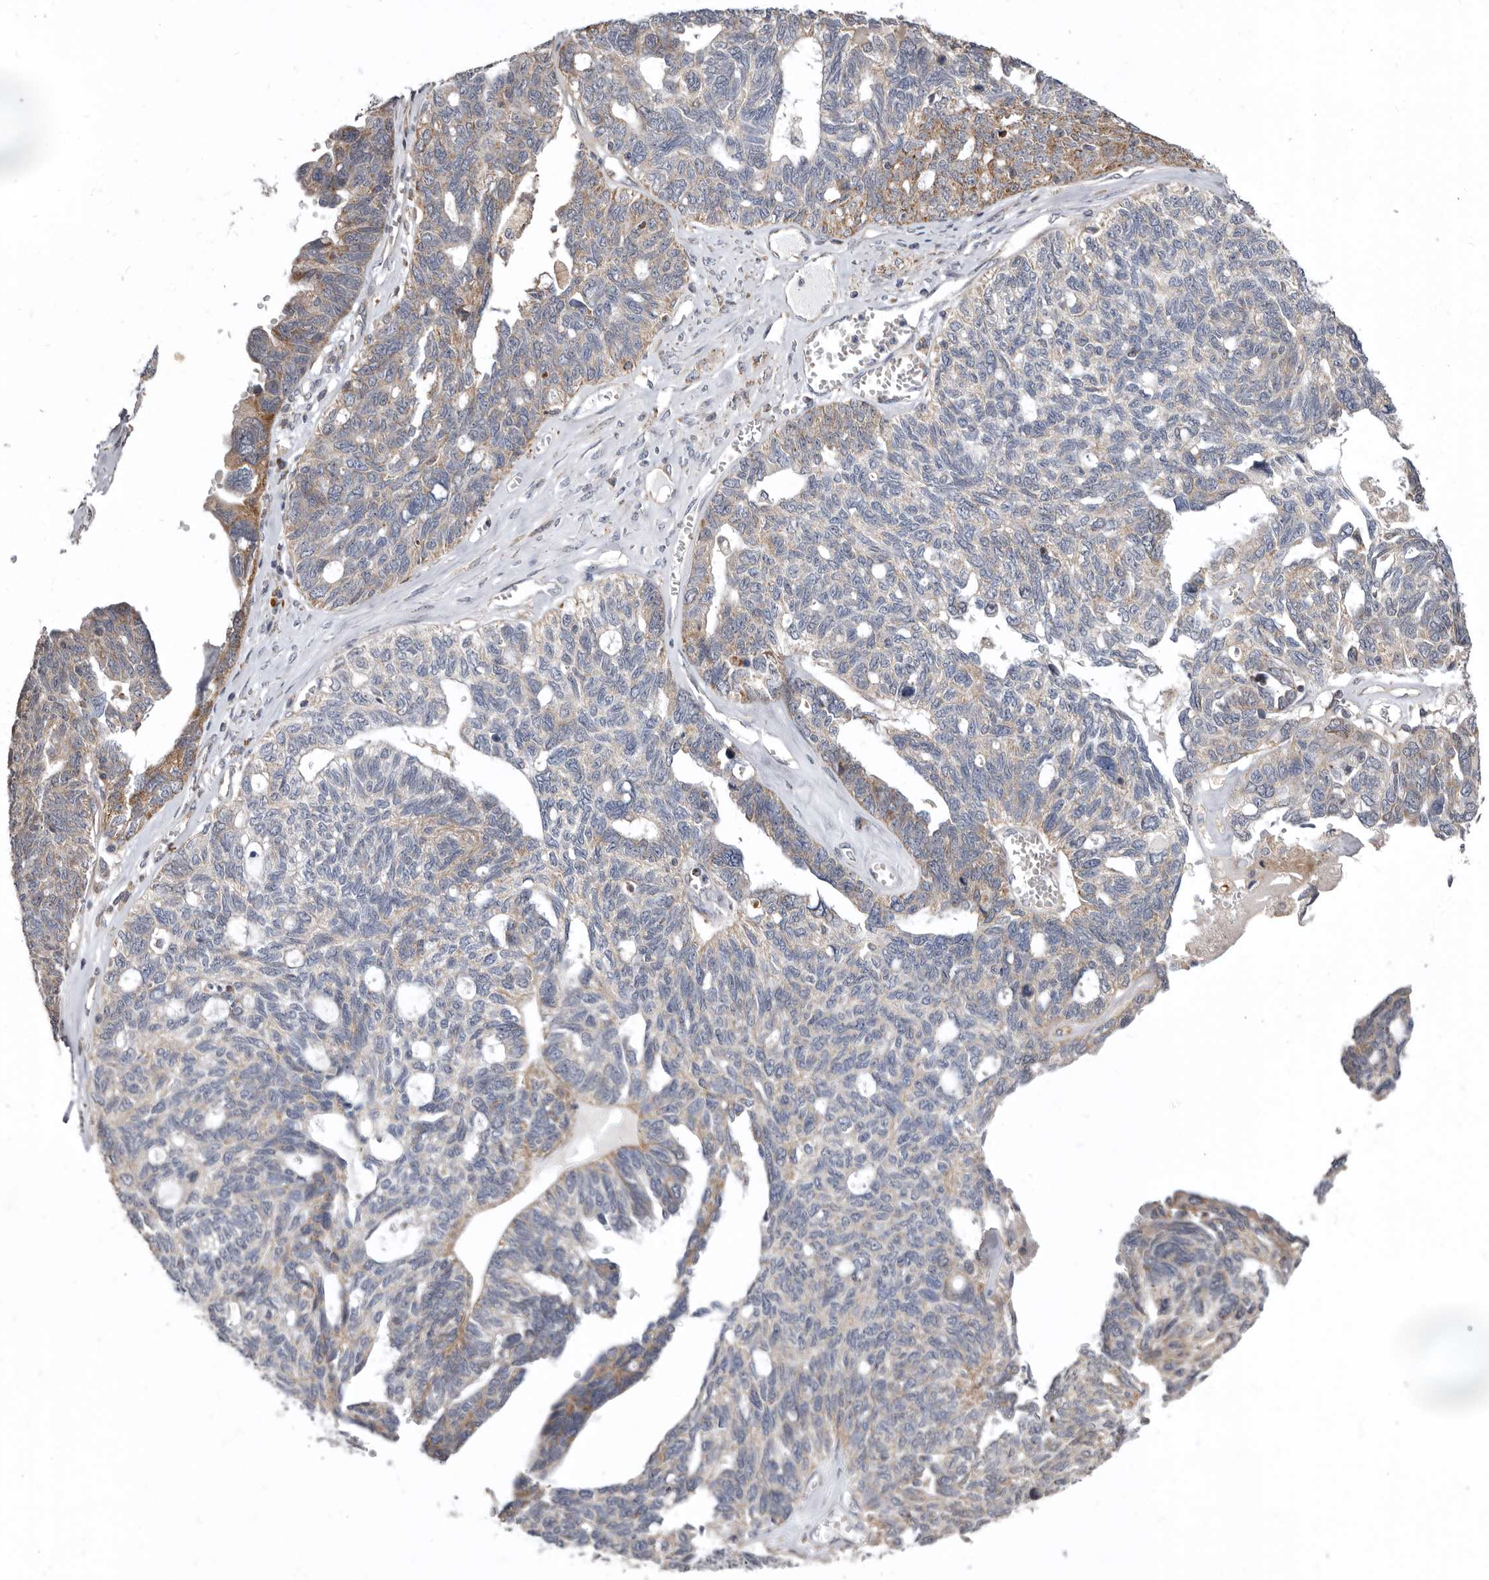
{"staining": {"intensity": "weak", "quantity": "<25%", "location": "cytoplasmic/membranous"}, "tissue": "ovarian cancer", "cell_type": "Tumor cells", "image_type": "cancer", "snomed": [{"axis": "morphology", "description": "Cystadenocarcinoma, serous, NOS"}, {"axis": "topography", "description": "Ovary"}], "caption": "Protein analysis of serous cystadenocarcinoma (ovarian) shows no significant positivity in tumor cells. (IHC, brightfield microscopy, high magnification).", "gene": "SMC4", "patient": {"sex": "female", "age": 79}}